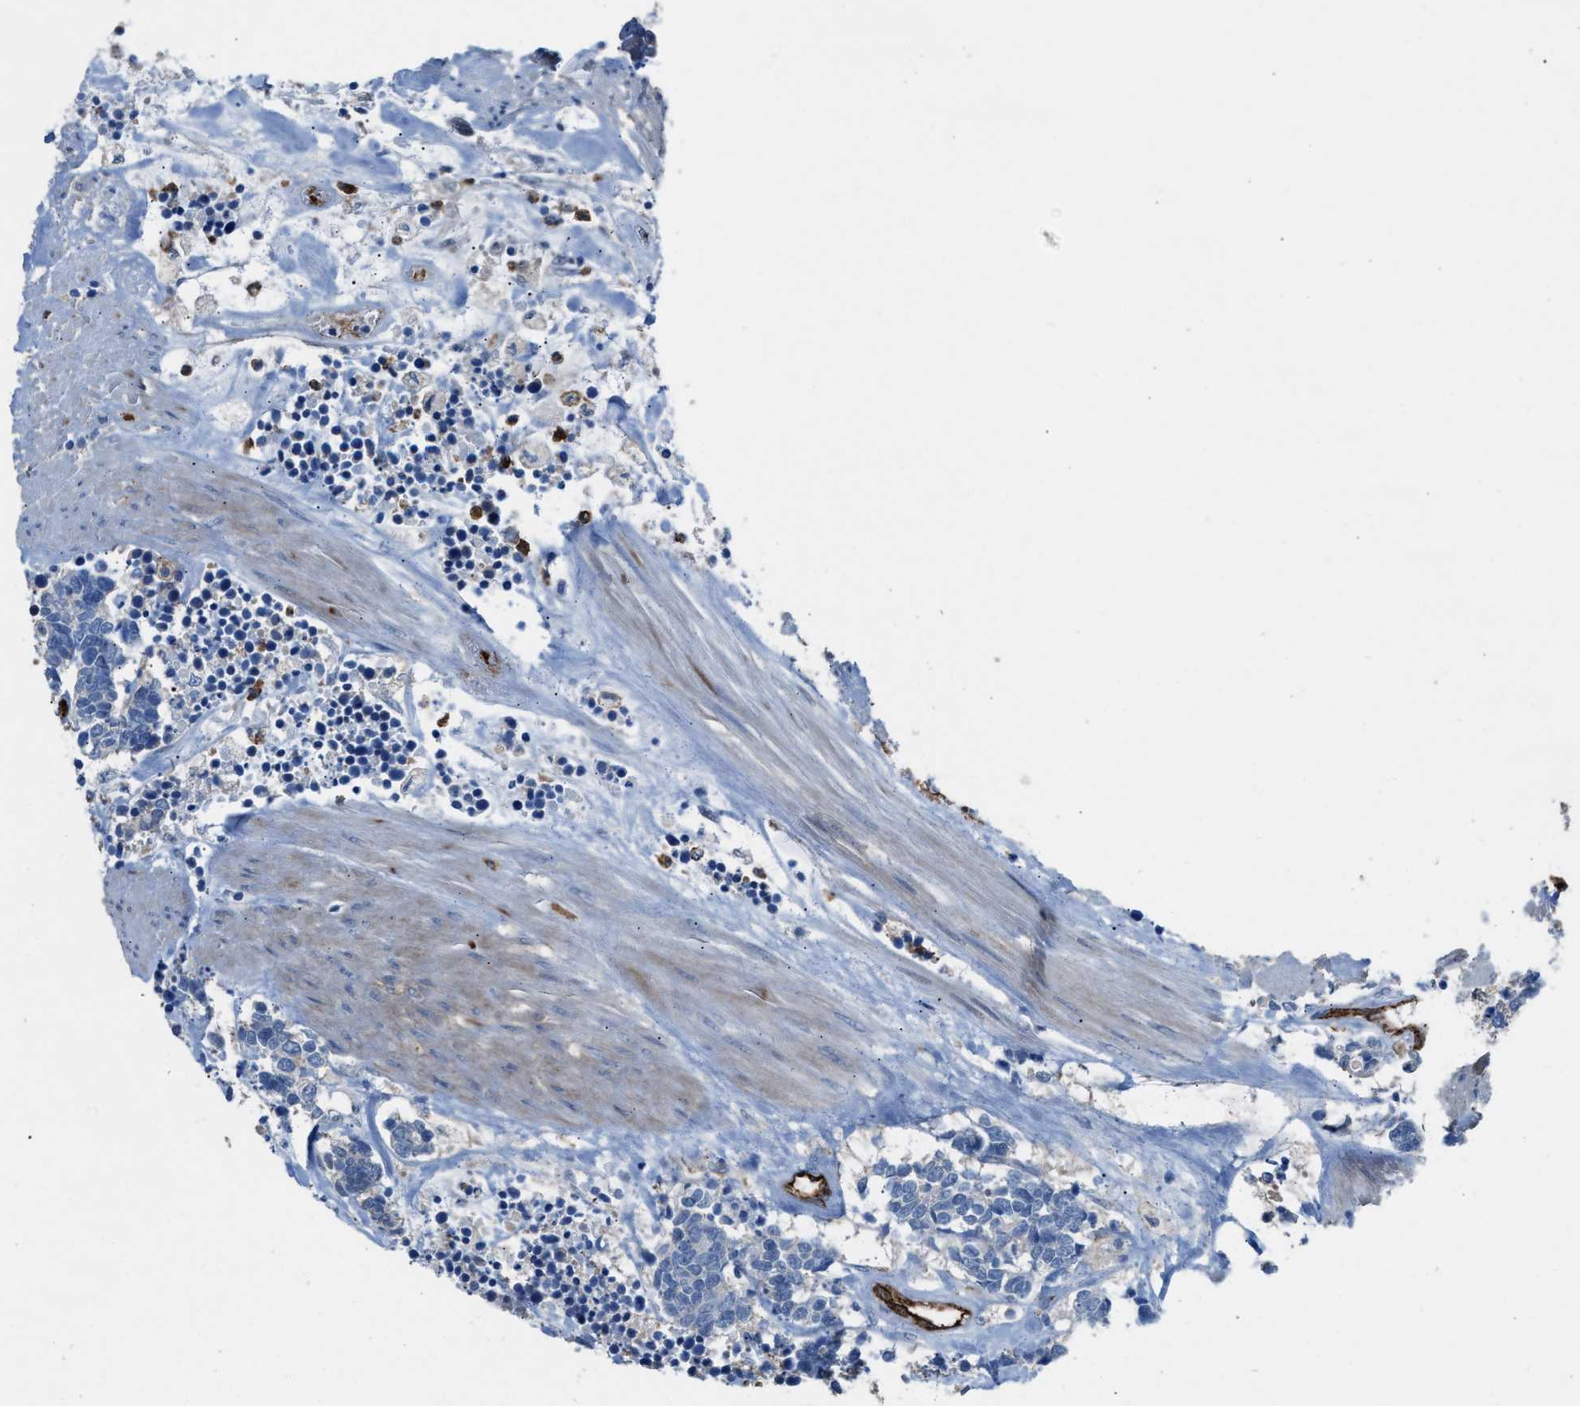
{"staining": {"intensity": "negative", "quantity": "none", "location": "none"}, "tissue": "carcinoid", "cell_type": "Tumor cells", "image_type": "cancer", "snomed": [{"axis": "morphology", "description": "Carcinoma, NOS"}, {"axis": "morphology", "description": "Carcinoid, malignant, NOS"}, {"axis": "topography", "description": "Urinary bladder"}], "caption": "Immunohistochemistry (IHC) micrograph of neoplastic tissue: carcinoid stained with DAB (3,3'-diaminobenzidine) exhibits no significant protein positivity in tumor cells.", "gene": "DYSF", "patient": {"sex": "male", "age": 57}}